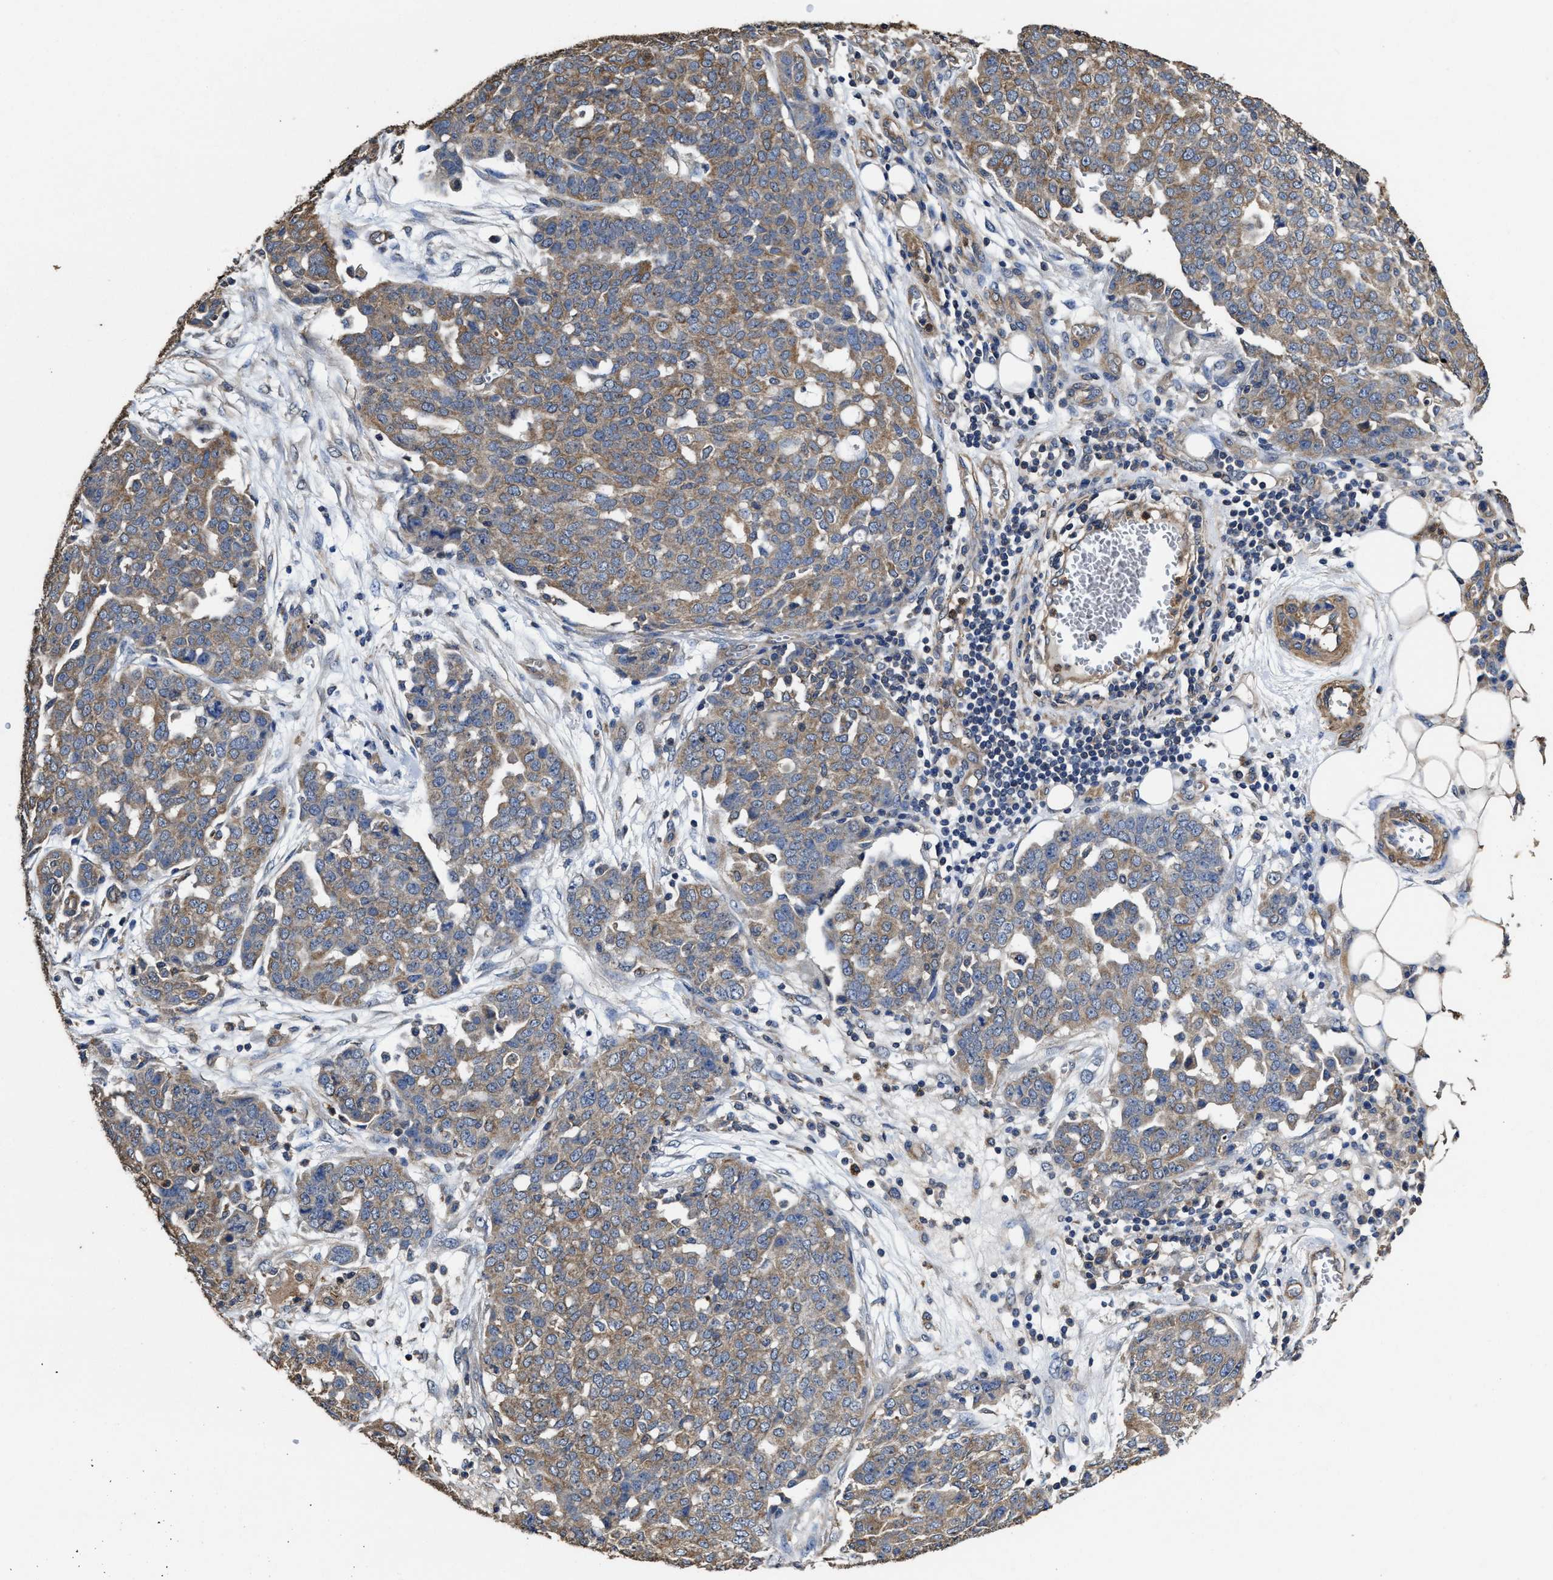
{"staining": {"intensity": "moderate", "quantity": ">75%", "location": "cytoplasmic/membranous"}, "tissue": "ovarian cancer", "cell_type": "Tumor cells", "image_type": "cancer", "snomed": [{"axis": "morphology", "description": "Cystadenocarcinoma, serous, NOS"}, {"axis": "topography", "description": "Soft tissue"}, {"axis": "topography", "description": "Ovary"}], "caption": "This histopathology image exhibits ovarian cancer stained with immunohistochemistry (IHC) to label a protein in brown. The cytoplasmic/membranous of tumor cells show moderate positivity for the protein. Nuclei are counter-stained blue.", "gene": "SFXN4", "patient": {"sex": "female", "age": 57}}